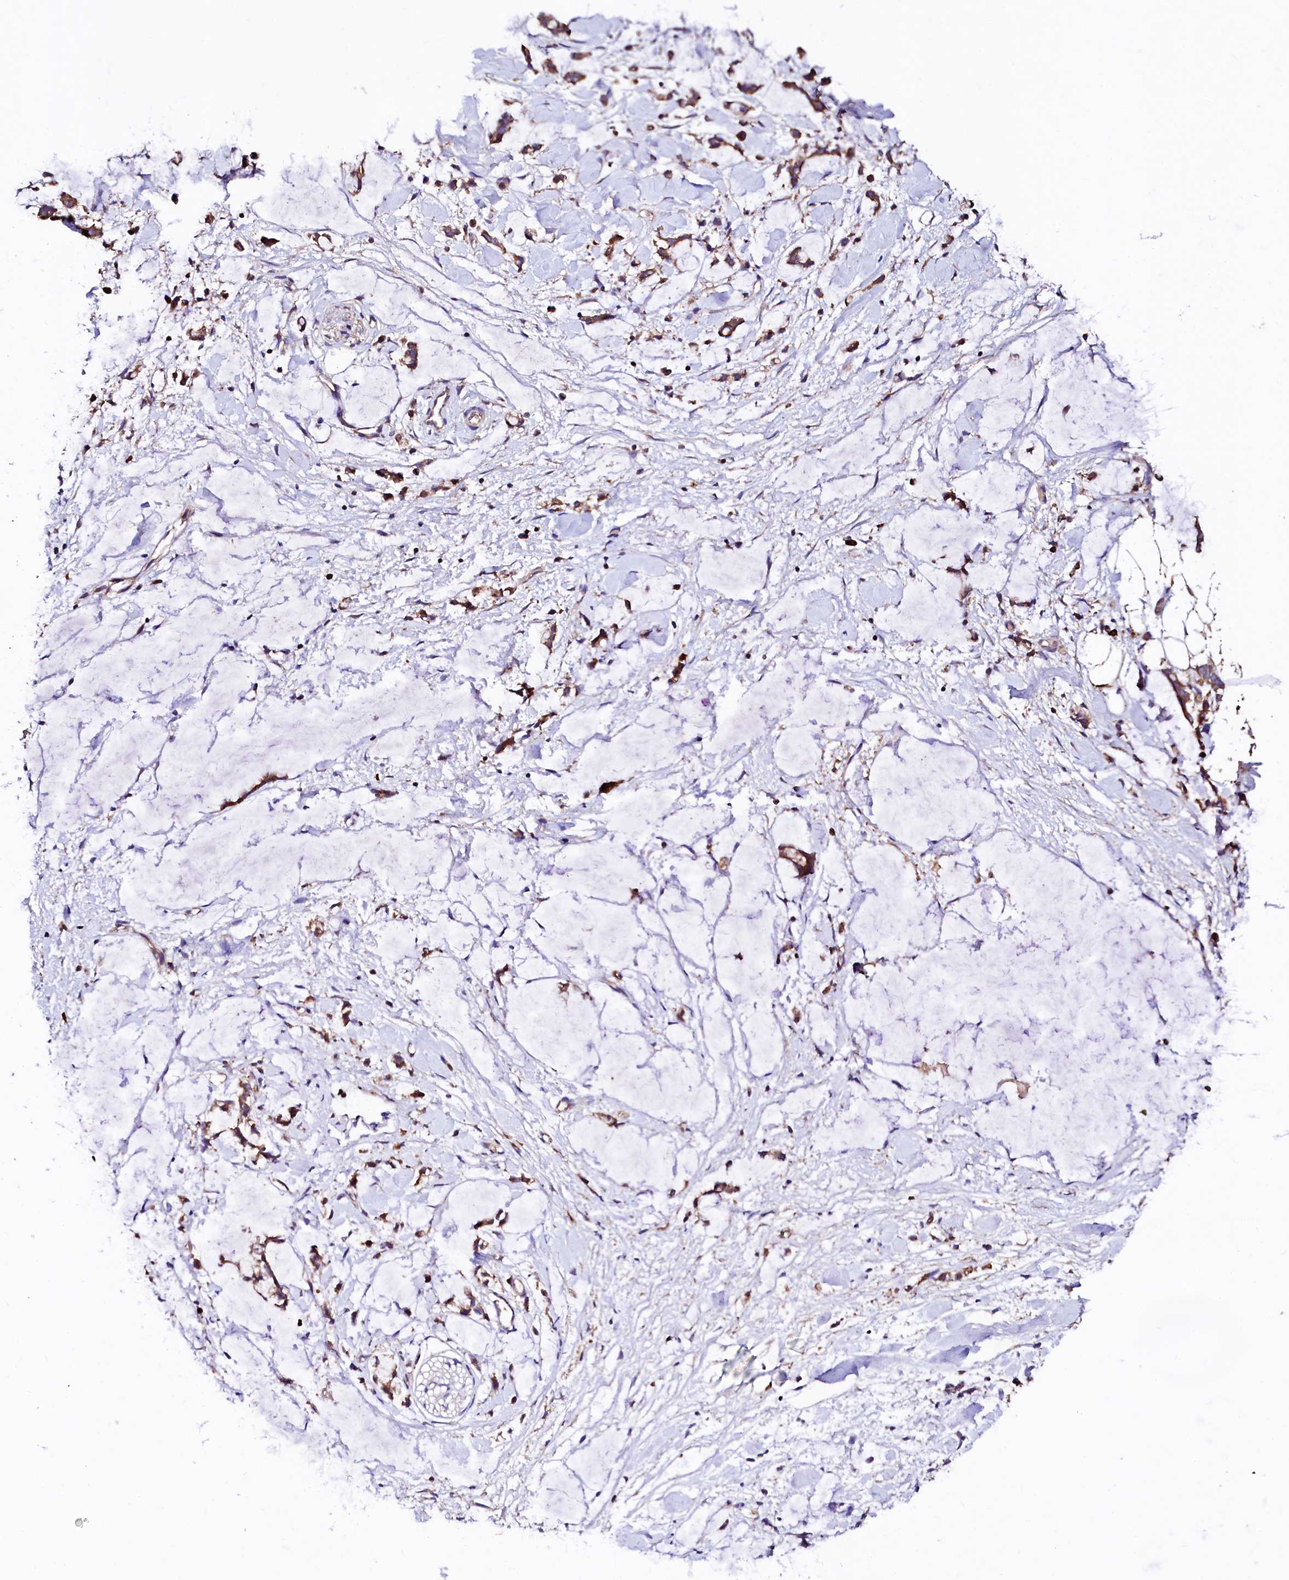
{"staining": {"intensity": "moderate", "quantity": "25%-75%", "location": "cytoplasmic/membranous"}, "tissue": "adipose tissue", "cell_type": "Adipocytes", "image_type": "normal", "snomed": [{"axis": "morphology", "description": "Normal tissue, NOS"}, {"axis": "morphology", "description": "Adenocarcinoma, NOS"}, {"axis": "topography", "description": "Colon"}, {"axis": "topography", "description": "Peripheral nerve tissue"}], "caption": "A photomicrograph of human adipose tissue stained for a protein reveals moderate cytoplasmic/membranous brown staining in adipocytes.", "gene": "ST3GAL1", "patient": {"sex": "male", "age": 14}}